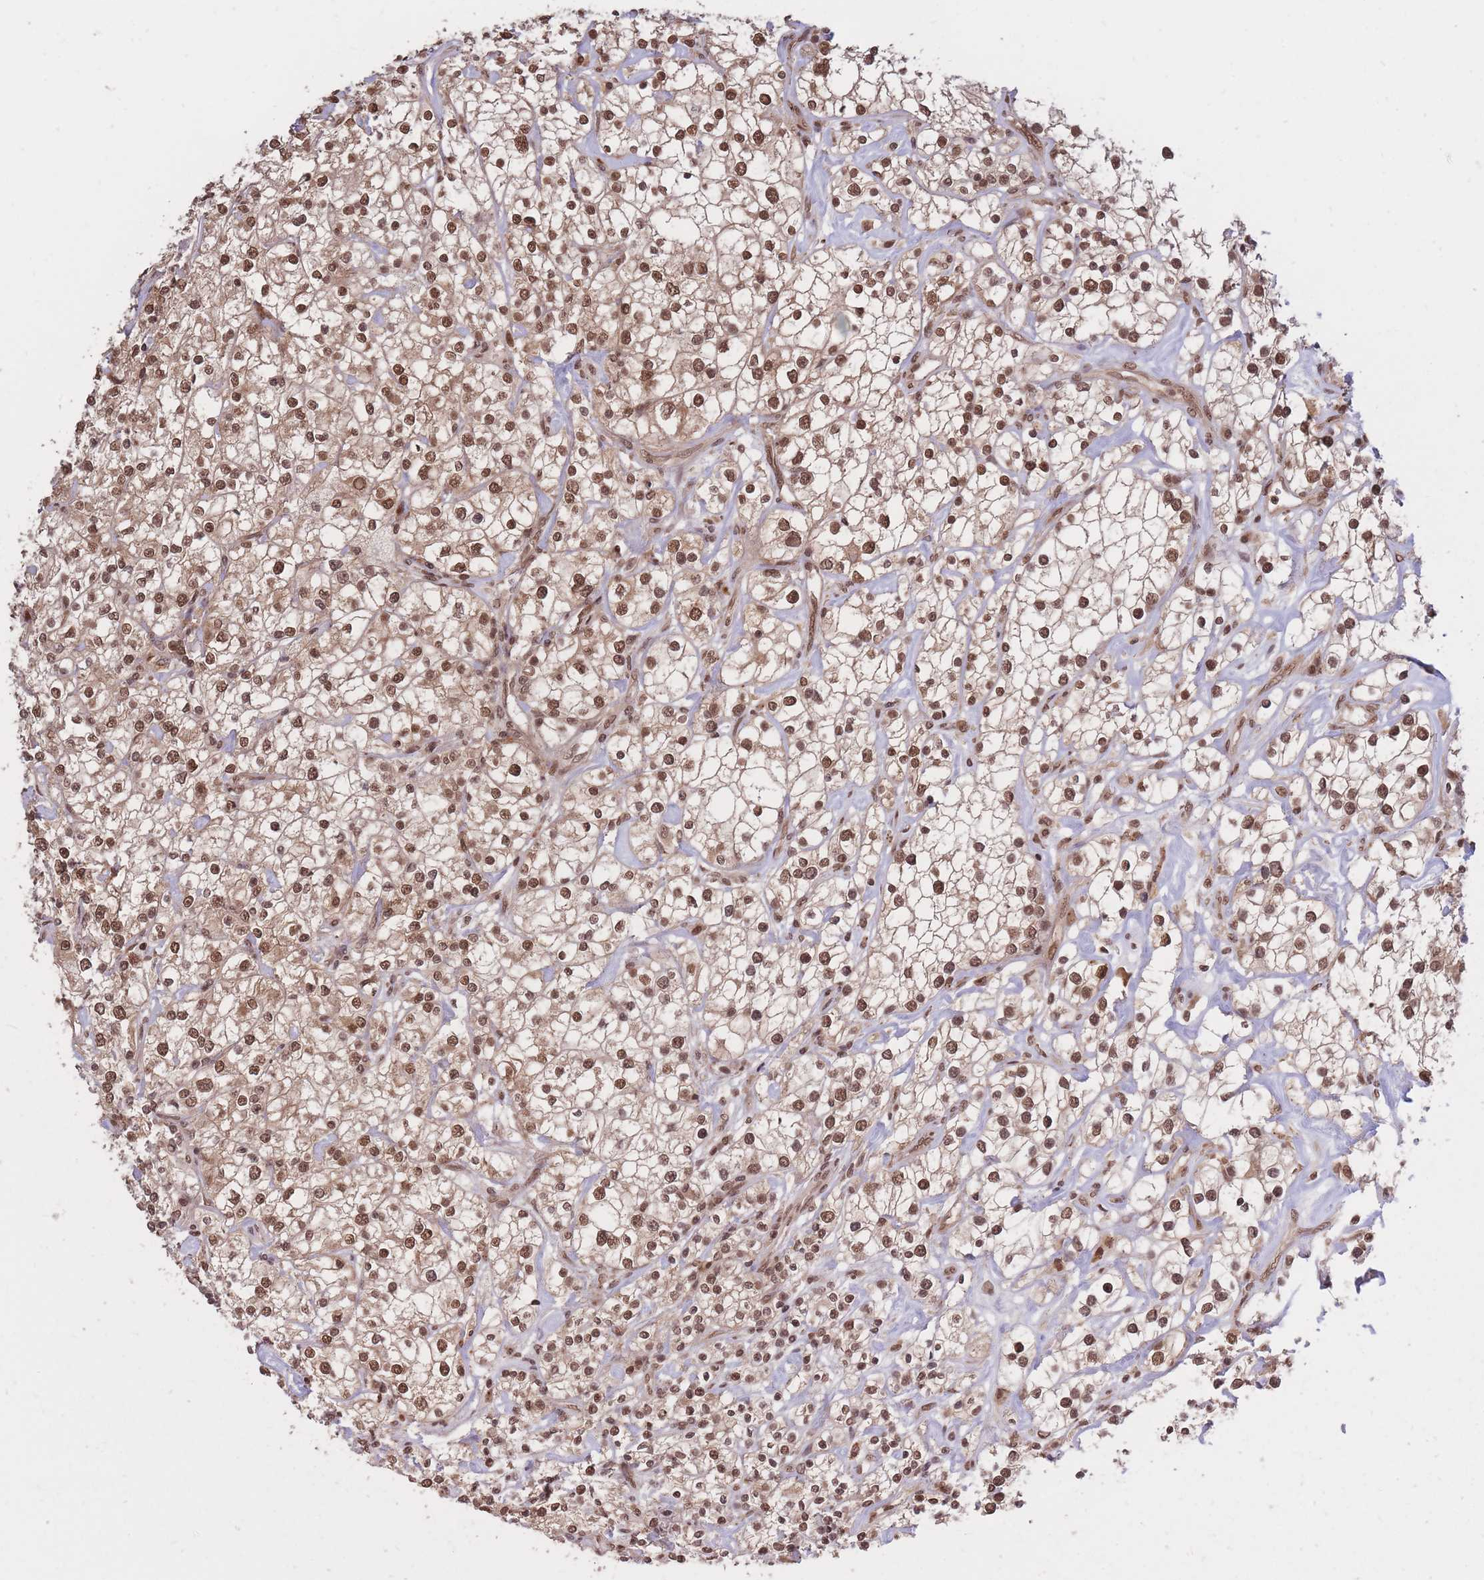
{"staining": {"intensity": "moderate", "quantity": ">75%", "location": "cytoplasmic/membranous,nuclear"}, "tissue": "renal cancer", "cell_type": "Tumor cells", "image_type": "cancer", "snomed": [{"axis": "morphology", "description": "Adenocarcinoma, NOS"}, {"axis": "topography", "description": "Kidney"}], "caption": "This photomicrograph displays IHC staining of human renal cancer, with medium moderate cytoplasmic/membranous and nuclear positivity in approximately >75% of tumor cells.", "gene": "SRA1", "patient": {"sex": "male", "age": 77}}